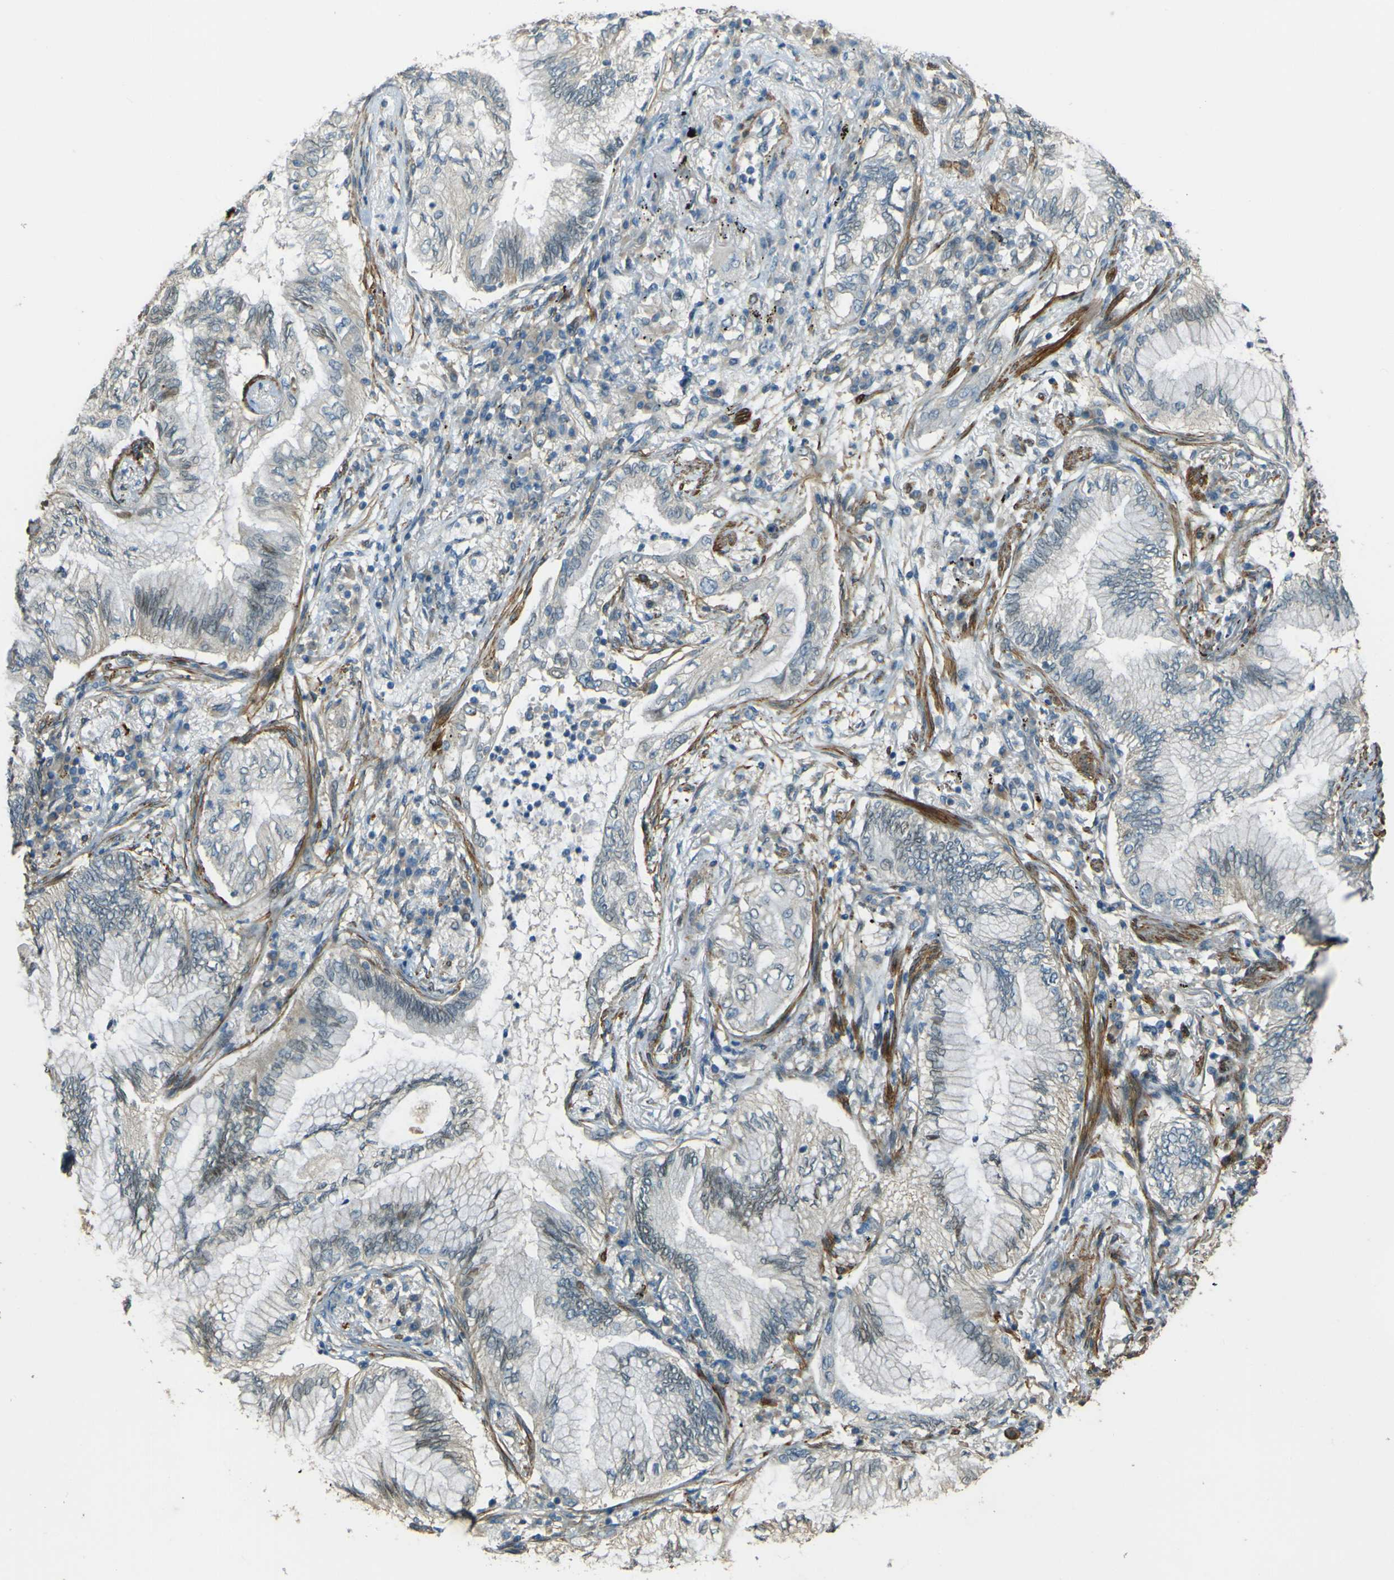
{"staining": {"intensity": "negative", "quantity": "none", "location": "none"}, "tissue": "lung cancer", "cell_type": "Tumor cells", "image_type": "cancer", "snomed": [{"axis": "morphology", "description": "Normal tissue, NOS"}, {"axis": "morphology", "description": "Adenocarcinoma, NOS"}, {"axis": "topography", "description": "Bronchus"}, {"axis": "topography", "description": "Lung"}], "caption": "Immunohistochemistry of lung adenocarcinoma exhibits no positivity in tumor cells. Nuclei are stained in blue.", "gene": "NEXN", "patient": {"sex": "female", "age": 70}}